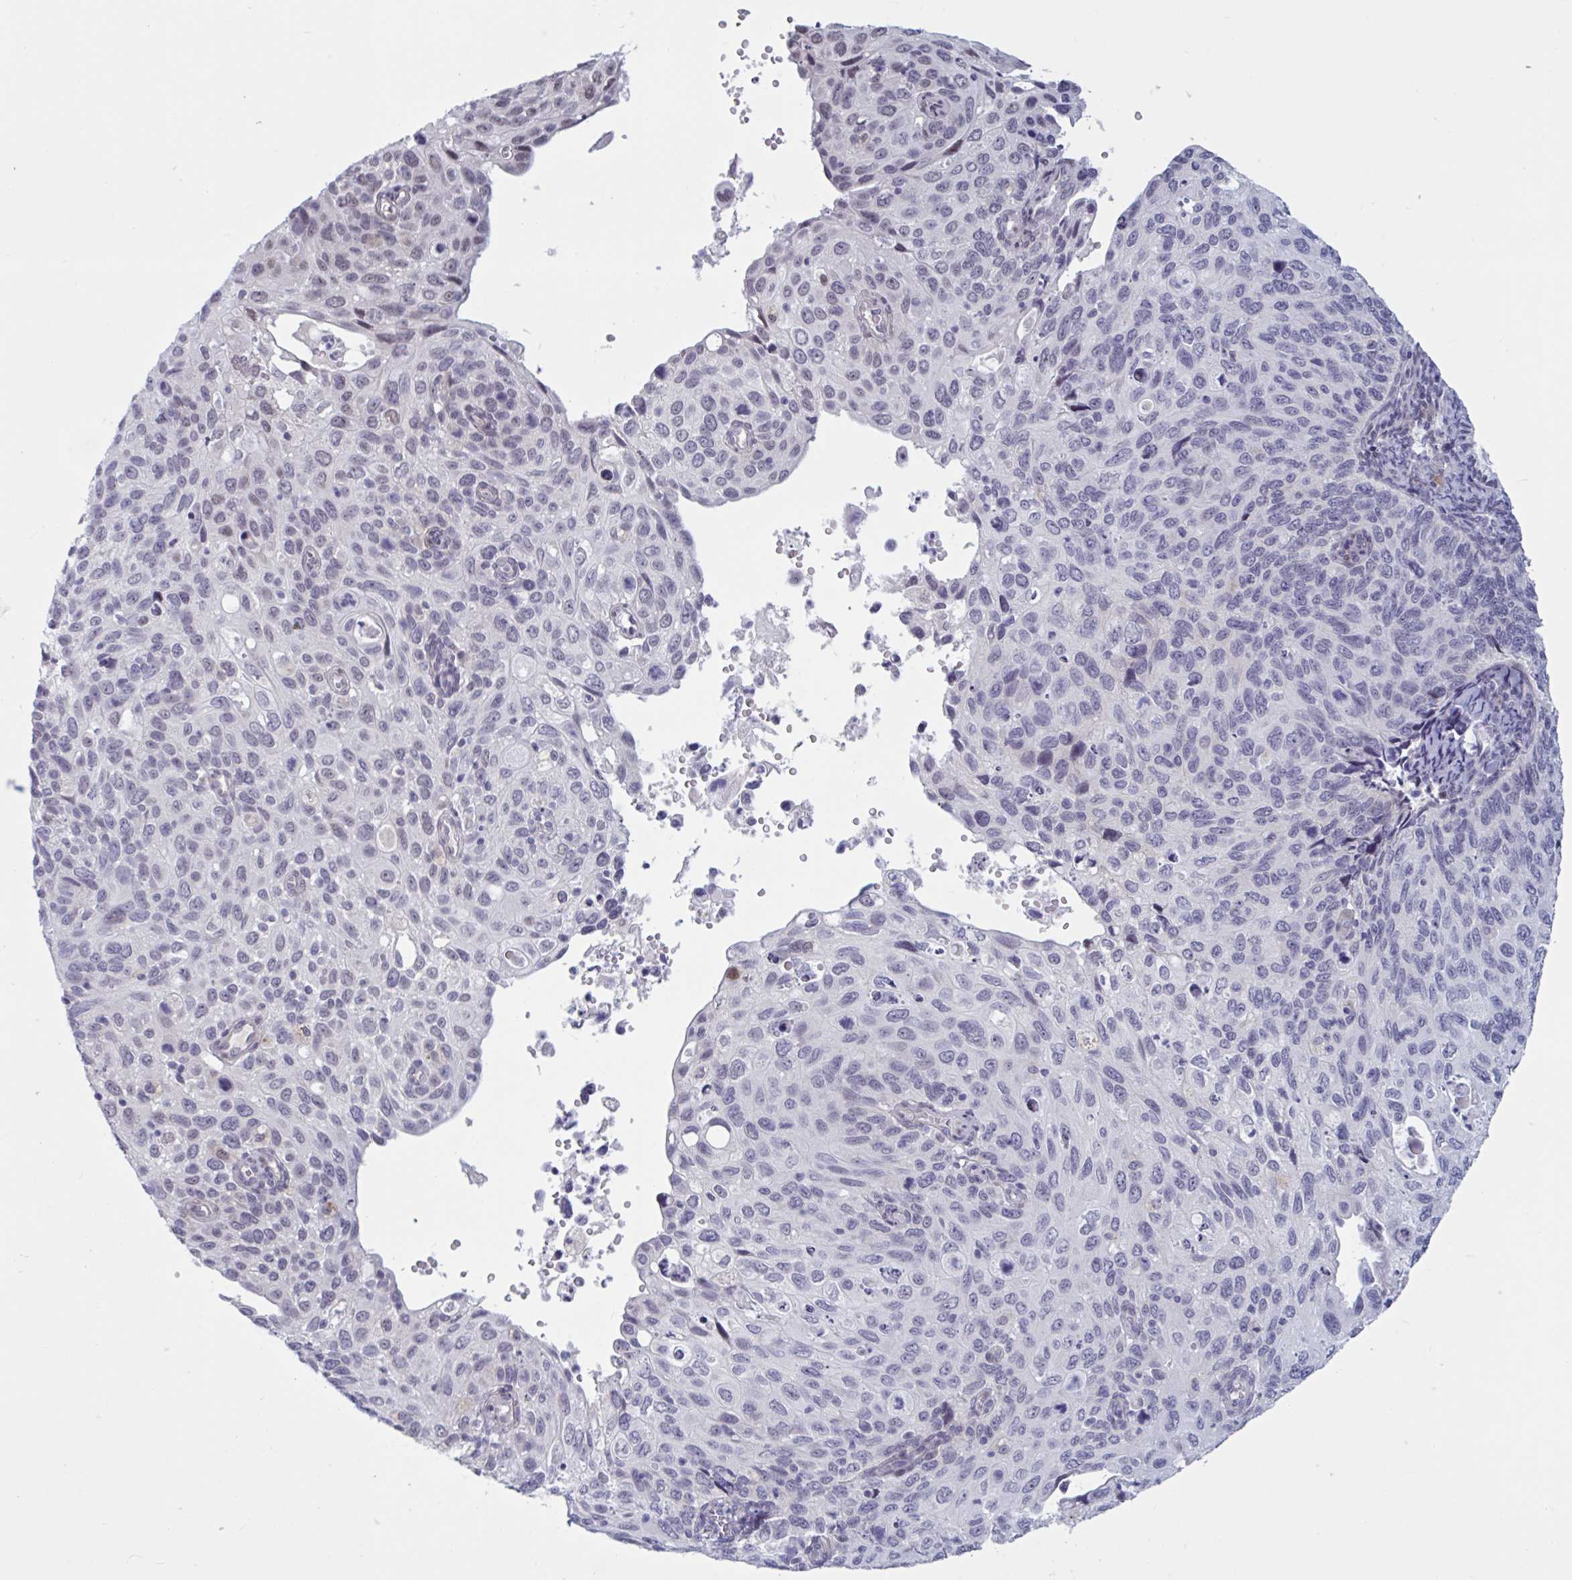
{"staining": {"intensity": "negative", "quantity": "none", "location": "none"}, "tissue": "cervical cancer", "cell_type": "Tumor cells", "image_type": "cancer", "snomed": [{"axis": "morphology", "description": "Squamous cell carcinoma, NOS"}, {"axis": "topography", "description": "Cervix"}], "caption": "Tumor cells show no significant protein positivity in squamous cell carcinoma (cervical).", "gene": "TCEAL8", "patient": {"sex": "female", "age": 70}}